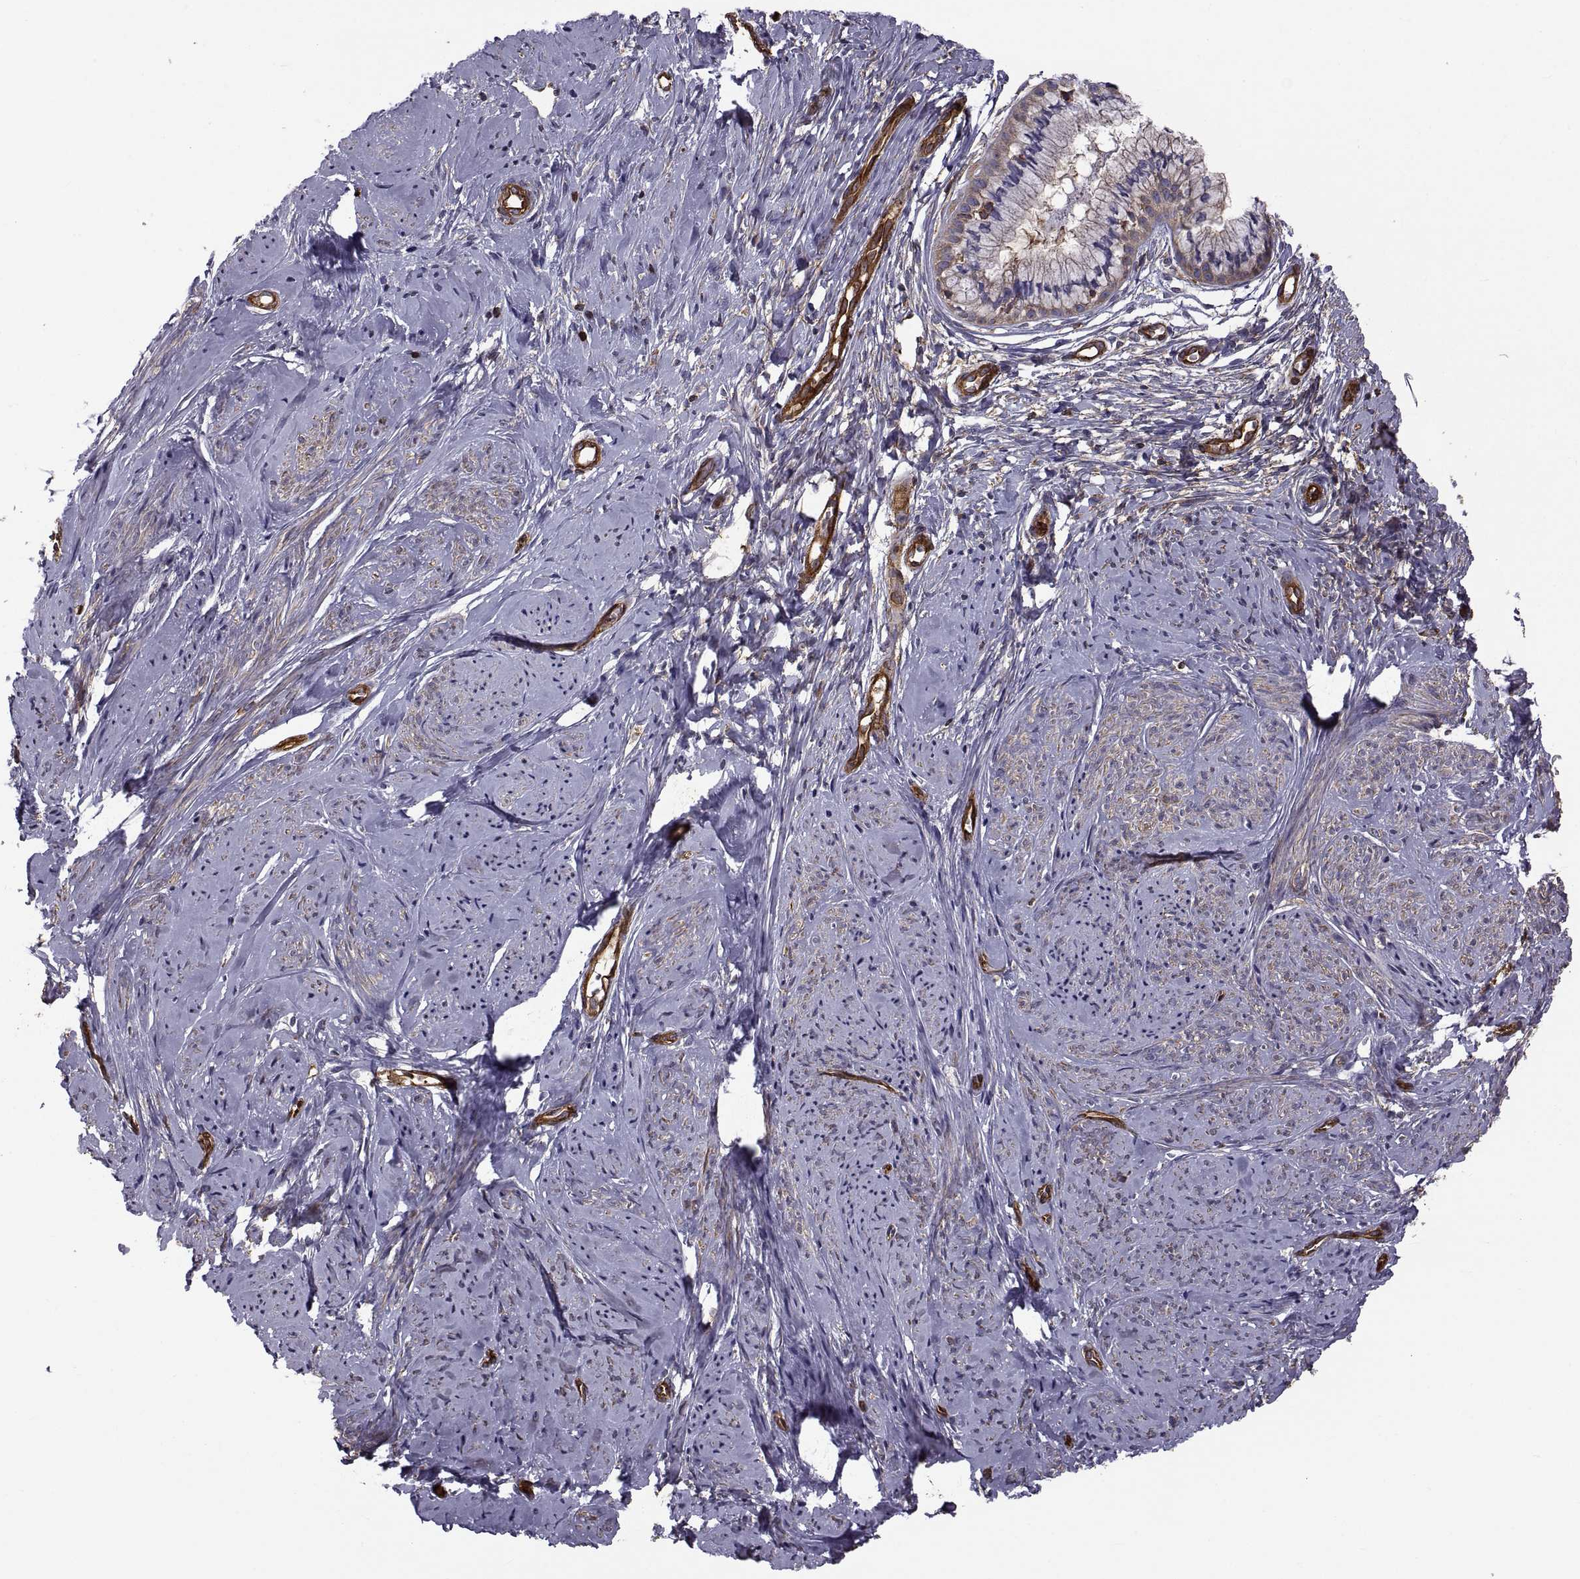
{"staining": {"intensity": "moderate", "quantity": ">75%", "location": "cytoplasmic/membranous"}, "tissue": "smooth muscle", "cell_type": "Smooth muscle cells", "image_type": "normal", "snomed": [{"axis": "morphology", "description": "Normal tissue, NOS"}, {"axis": "topography", "description": "Smooth muscle"}], "caption": "Immunohistochemistry image of unremarkable human smooth muscle stained for a protein (brown), which shows medium levels of moderate cytoplasmic/membranous positivity in about >75% of smooth muscle cells.", "gene": "MYH9", "patient": {"sex": "female", "age": 48}}